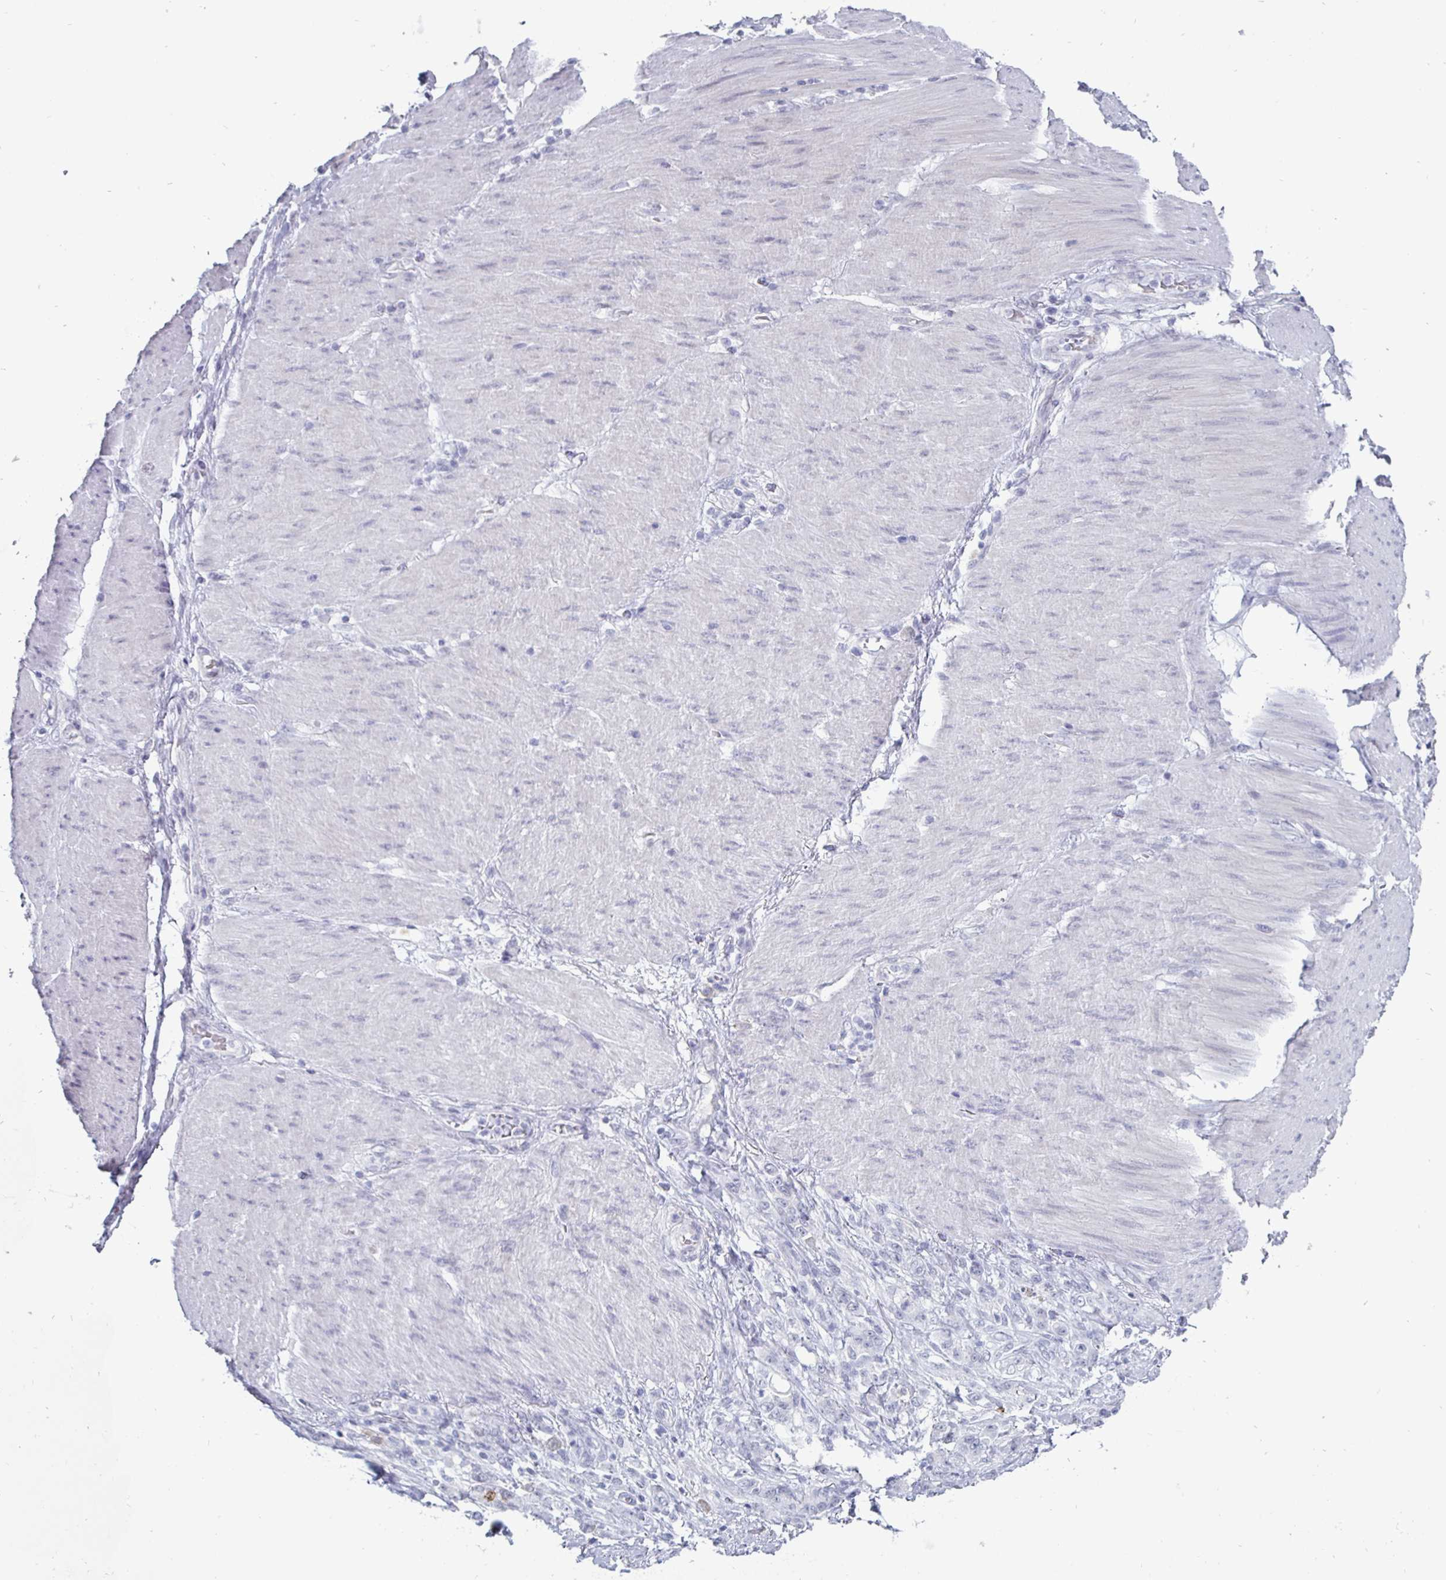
{"staining": {"intensity": "negative", "quantity": "none", "location": "none"}, "tissue": "stomach cancer", "cell_type": "Tumor cells", "image_type": "cancer", "snomed": [{"axis": "morphology", "description": "Adenocarcinoma, NOS"}, {"axis": "topography", "description": "Stomach"}], "caption": "Immunohistochemistry (IHC) histopathology image of human adenocarcinoma (stomach) stained for a protein (brown), which demonstrates no positivity in tumor cells.", "gene": "OOSP2", "patient": {"sex": "female", "age": 79}}